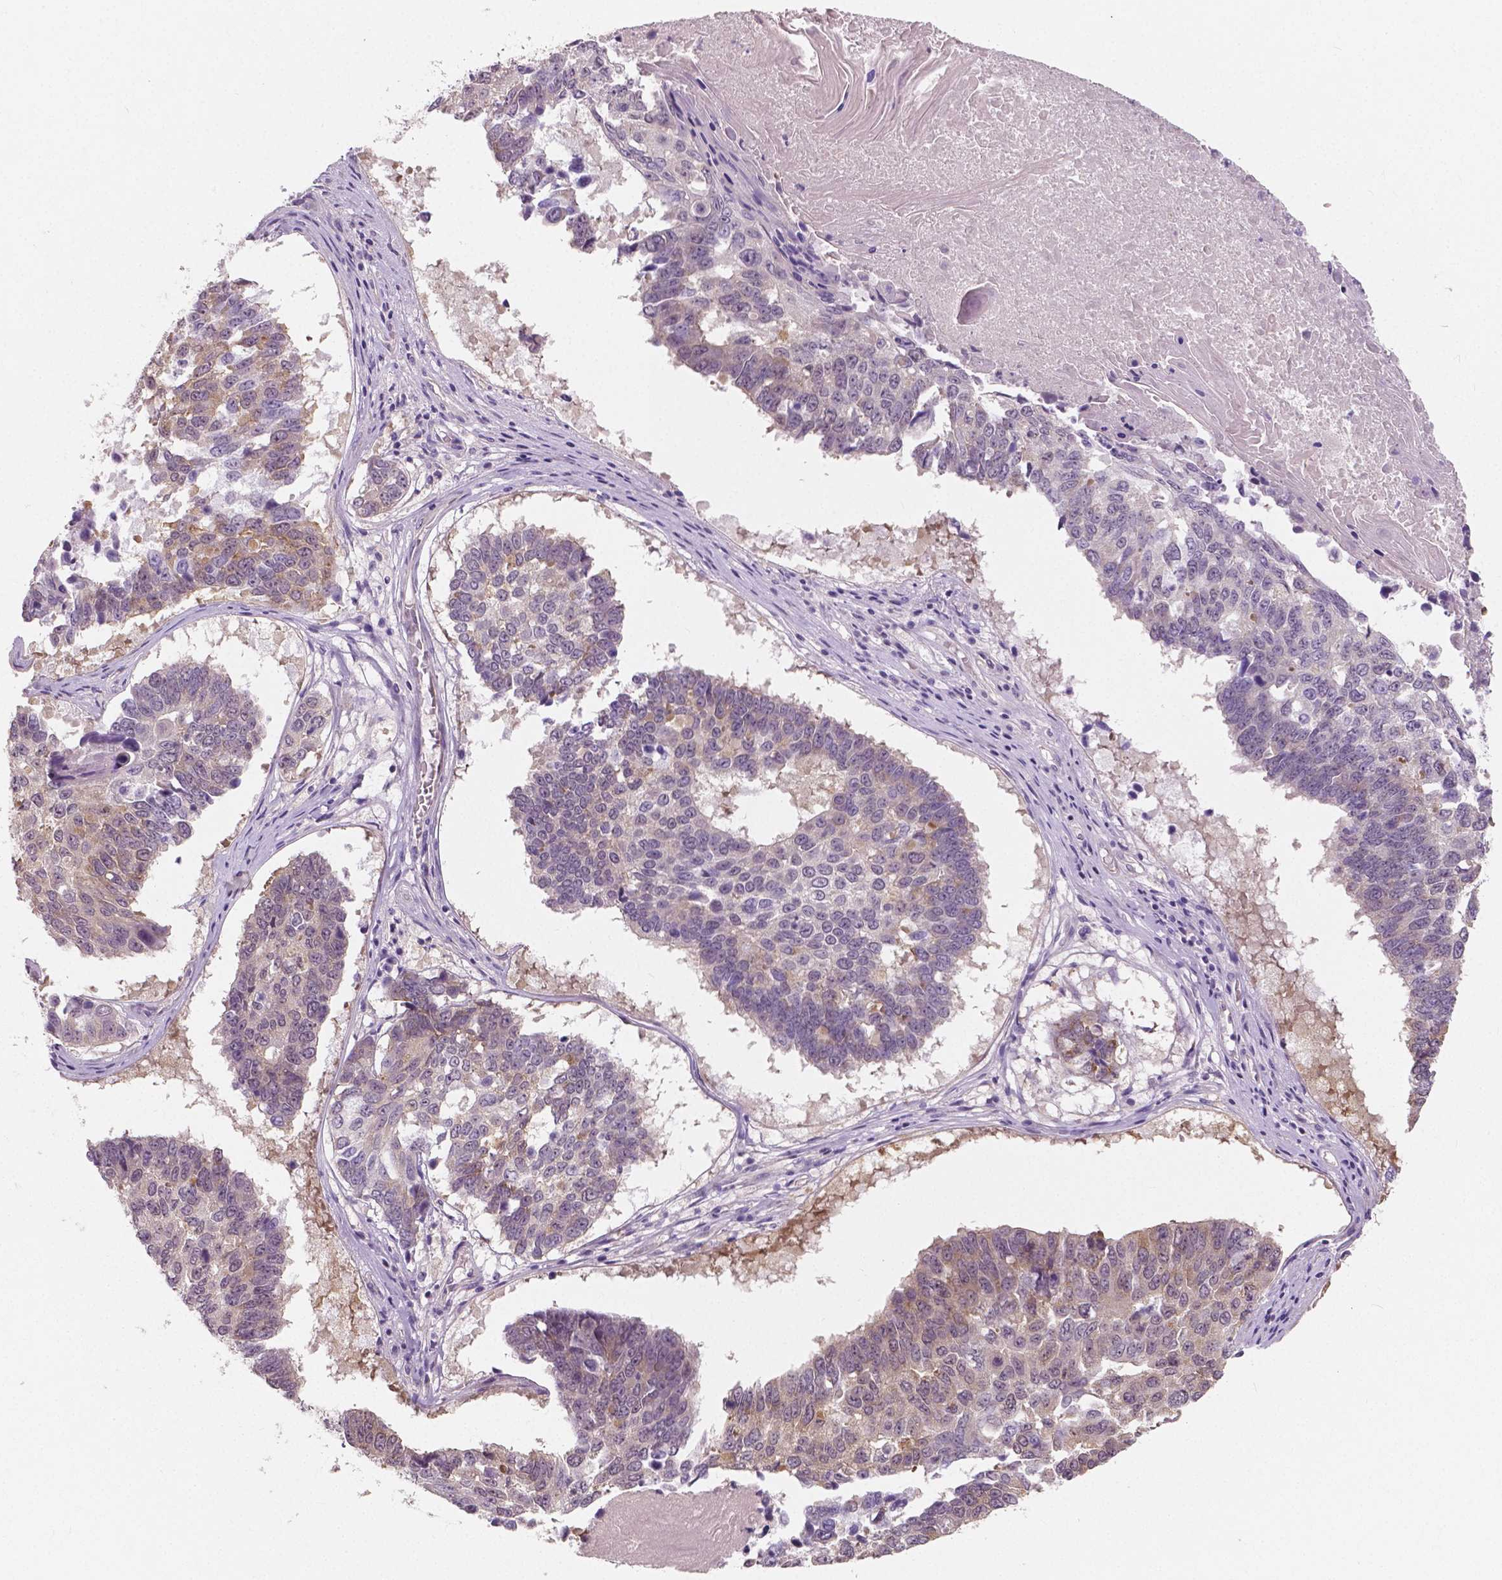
{"staining": {"intensity": "weak", "quantity": "<25%", "location": "cytoplasmic/membranous"}, "tissue": "lung cancer", "cell_type": "Tumor cells", "image_type": "cancer", "snomed": [{"axis": "morphology", "description": "Squamous cell carcinoma, NOS"}, {"axis": "topography", "description": "Lung"}], "caption": "Immunohistochemistry image of neoplastic tissue: lung cancer (squamous cell carcinoma) stained with DAB demonstrates no significant protein expression in tumor cells.", "gene": "LSM14B", "patient": {"sex": "male", "age": 73}}